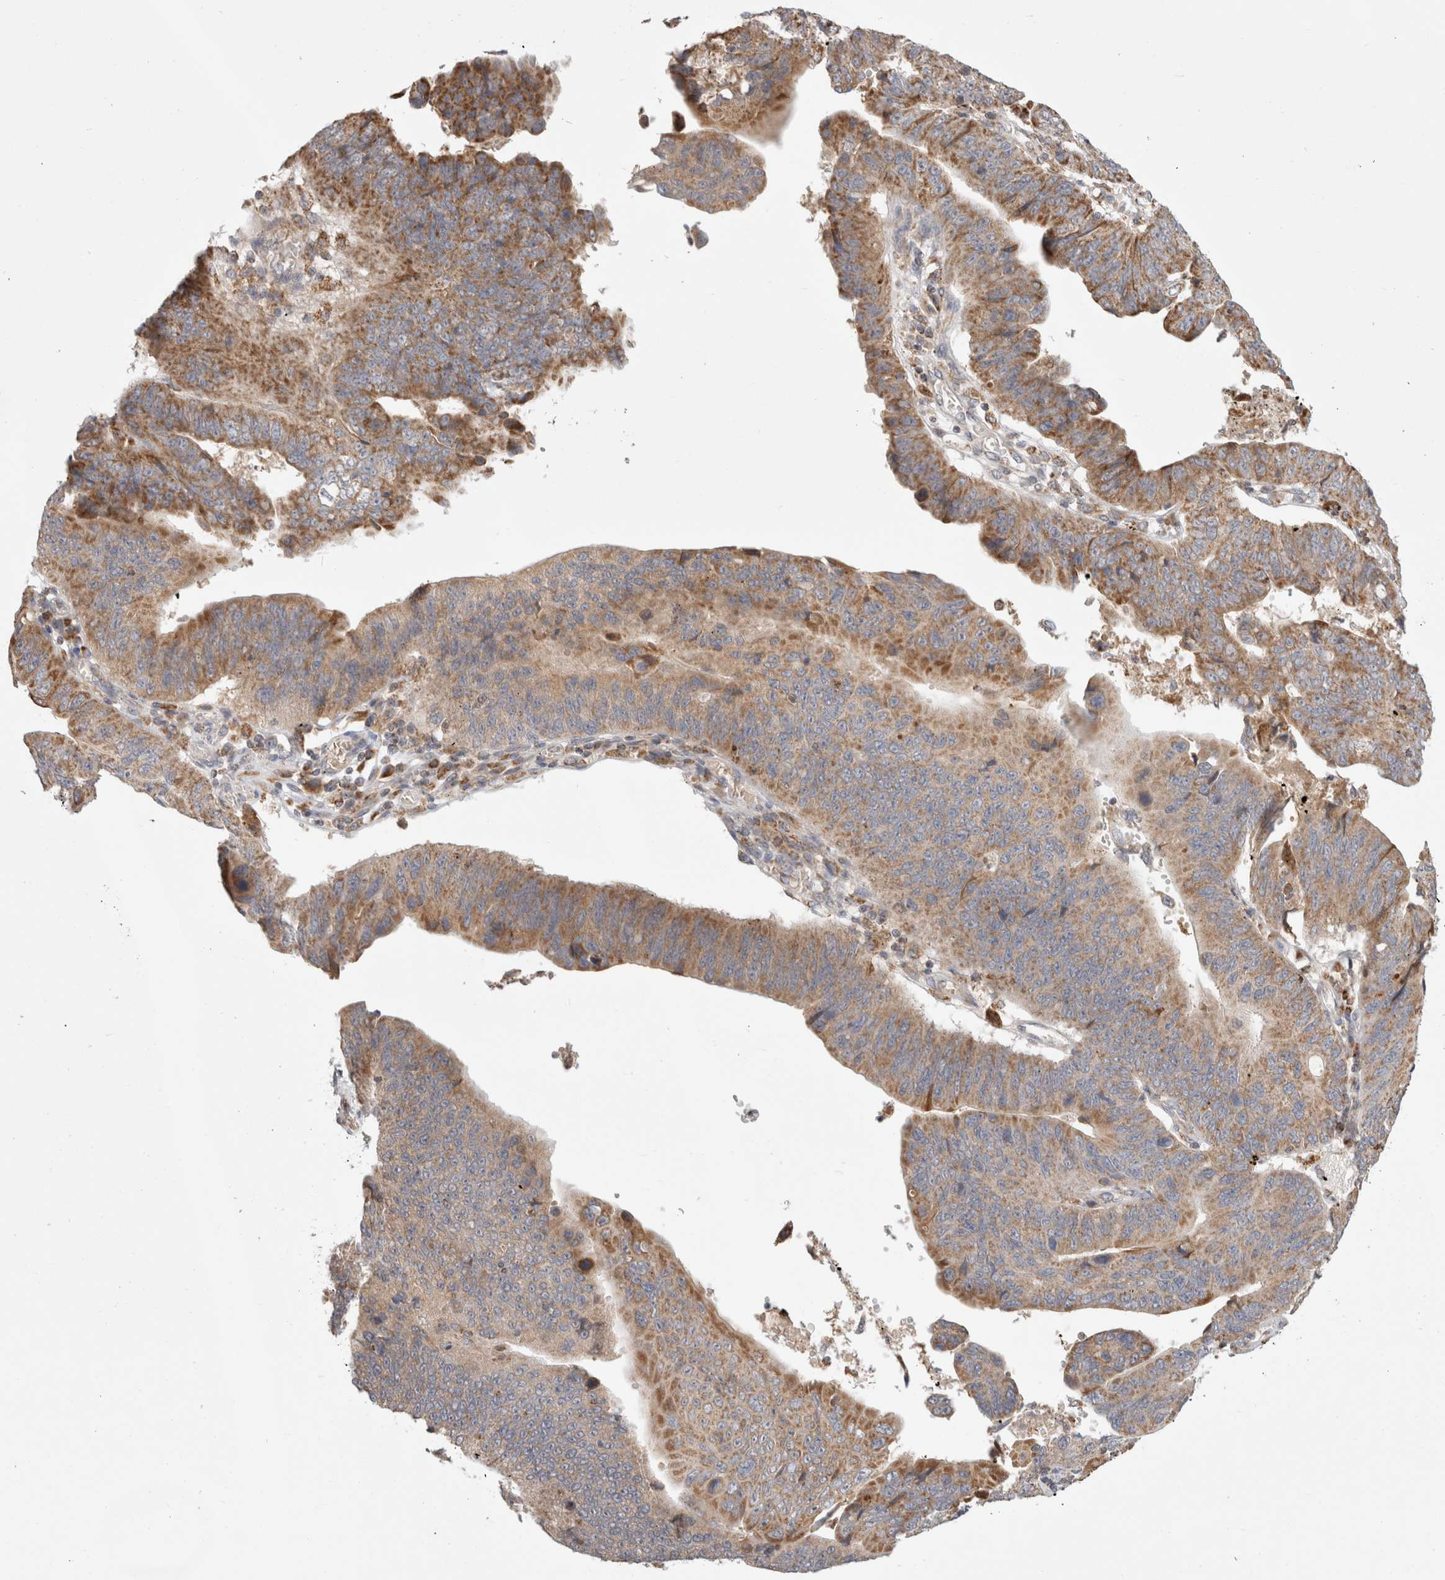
{"staining": {"intensity": "moderate", "quantity": ">75%", "location": "cytoplasmic/membranous"}, "tissue": "stomach cancer", "cell_type": "Tumor cells", "image_type": "cancer", "snomed": [{"axis": "morphology", "description": "Adenocarcinoma, NOS"}, {"axis": "topography", "description": "Stomach"}], "caption": "This is an image of IHC staining of stomach cancer (adenocarcinoma), which shows moderate staining in the cytoplasmic/membranous of tumor cells.", "gene": "HROB", "patient": {"sex": "male", "age": 59}}